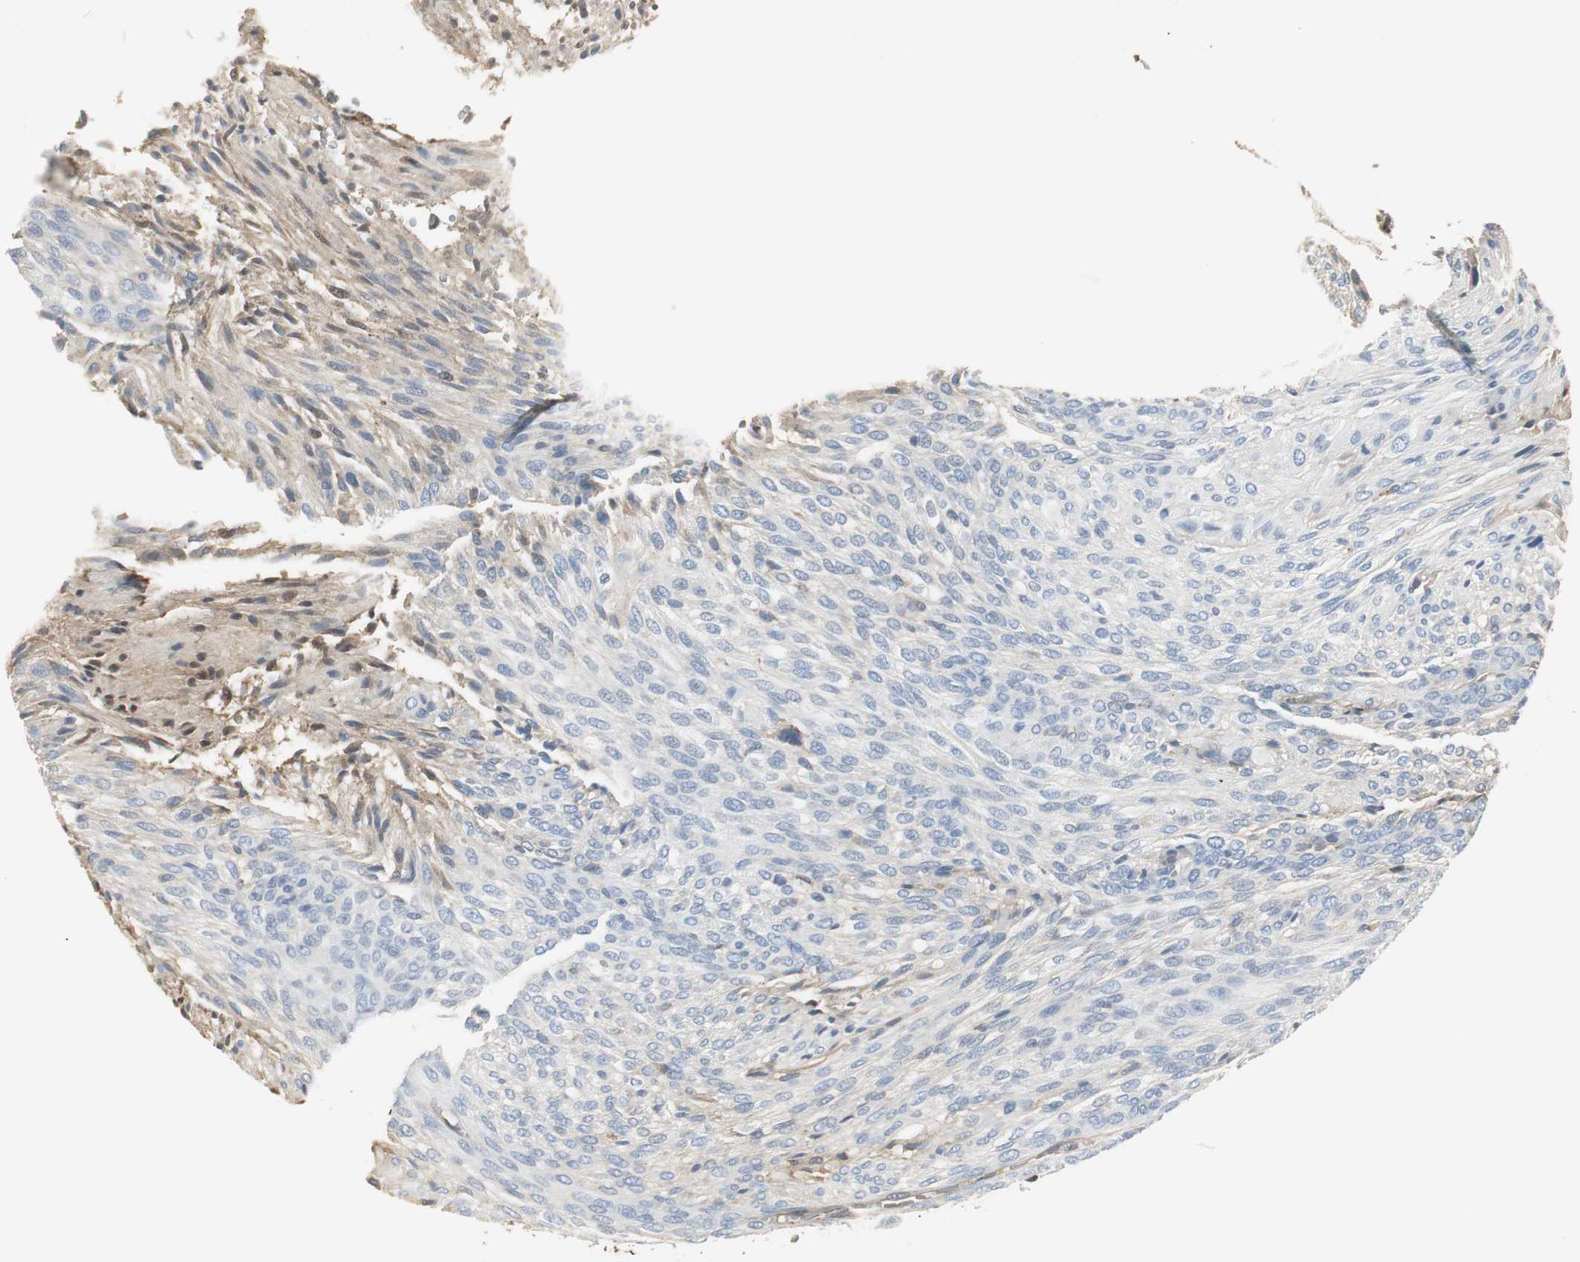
{"staining": {"intensity": "weak", "quantity": "<25%", "location": "cytoplasmic/membranous"}, "tissue": "glioma", "cell_type": "Tumor cells", "image_type": "cancer", "snomed": [{"axis": "morphology", "description": "Glioma, malignant, High grade"}, {"axis": "topography", "description": "Cerebral cortex"}], "caption": "Malignant glioma (high-grade) was stained to show a protein in brown. There is no significant positivity in tumor cells.", "gene": "IGHA1", "patient": {"sex": "female", "age": 55}}